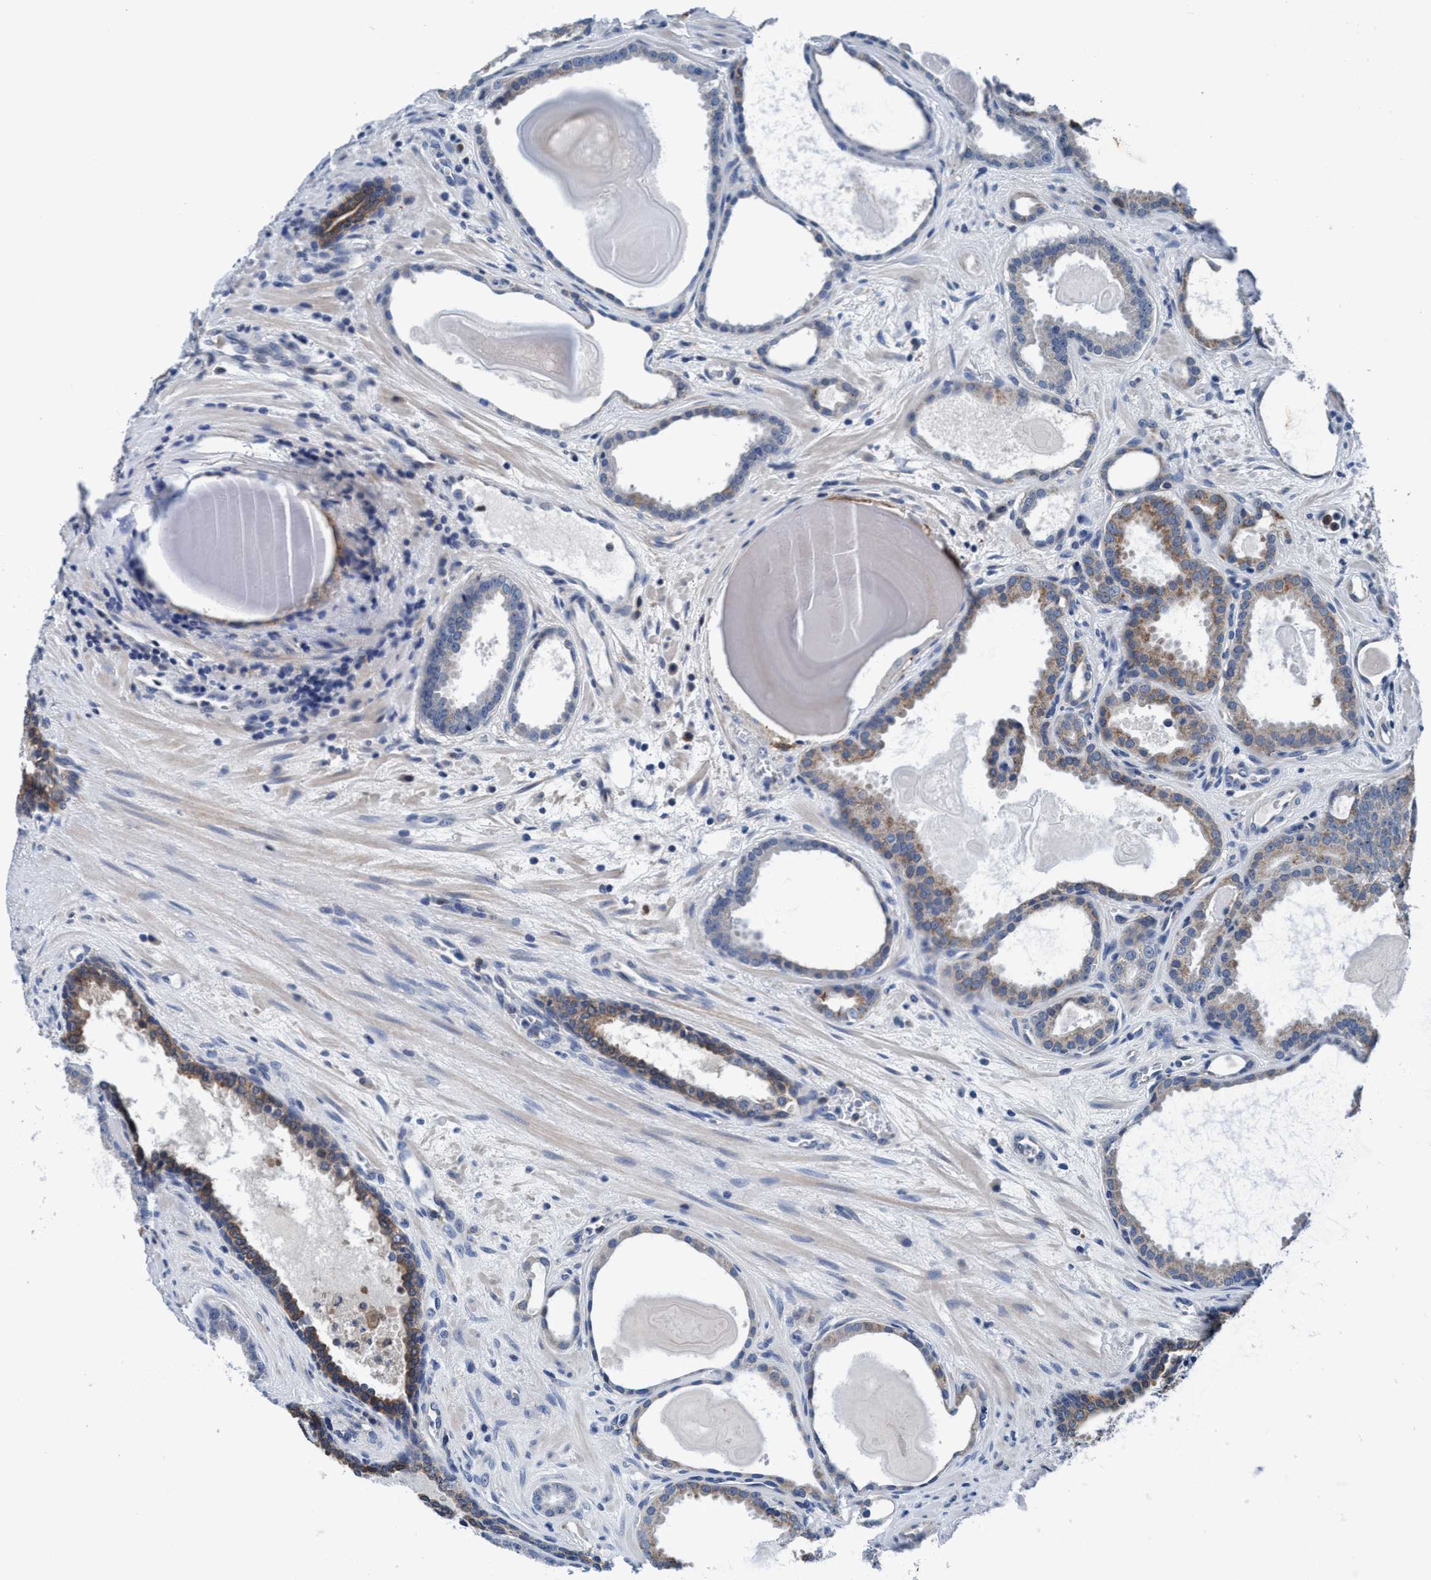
{"staining": {"intensity": "weak", "quantity": "<25%", "location": "cytoplasmic/membranous"}, "tissue": "prostate cancer", "cell_type": "Tumor cells", "image_type": "cancer", "snomed": [{"axis": "morphology", "description": "Adenocarcinoma, High grade"}, {"axis": "topography", "description": "Prostate"}], "caption": "Immunohistochemistry (IHC) of human prostate cancer (adenocarcinoma (high-grade)) exhibits no staining in tumor cells. (Stains: DAB (3,3'-diaminobenzidine) immunohistochemistry with hematoxylin counter stain, Microscopy: brightfield microscopy at high magnification).", "gene": "TMEM94", "patient": {"sex": "male", "age": 60}}